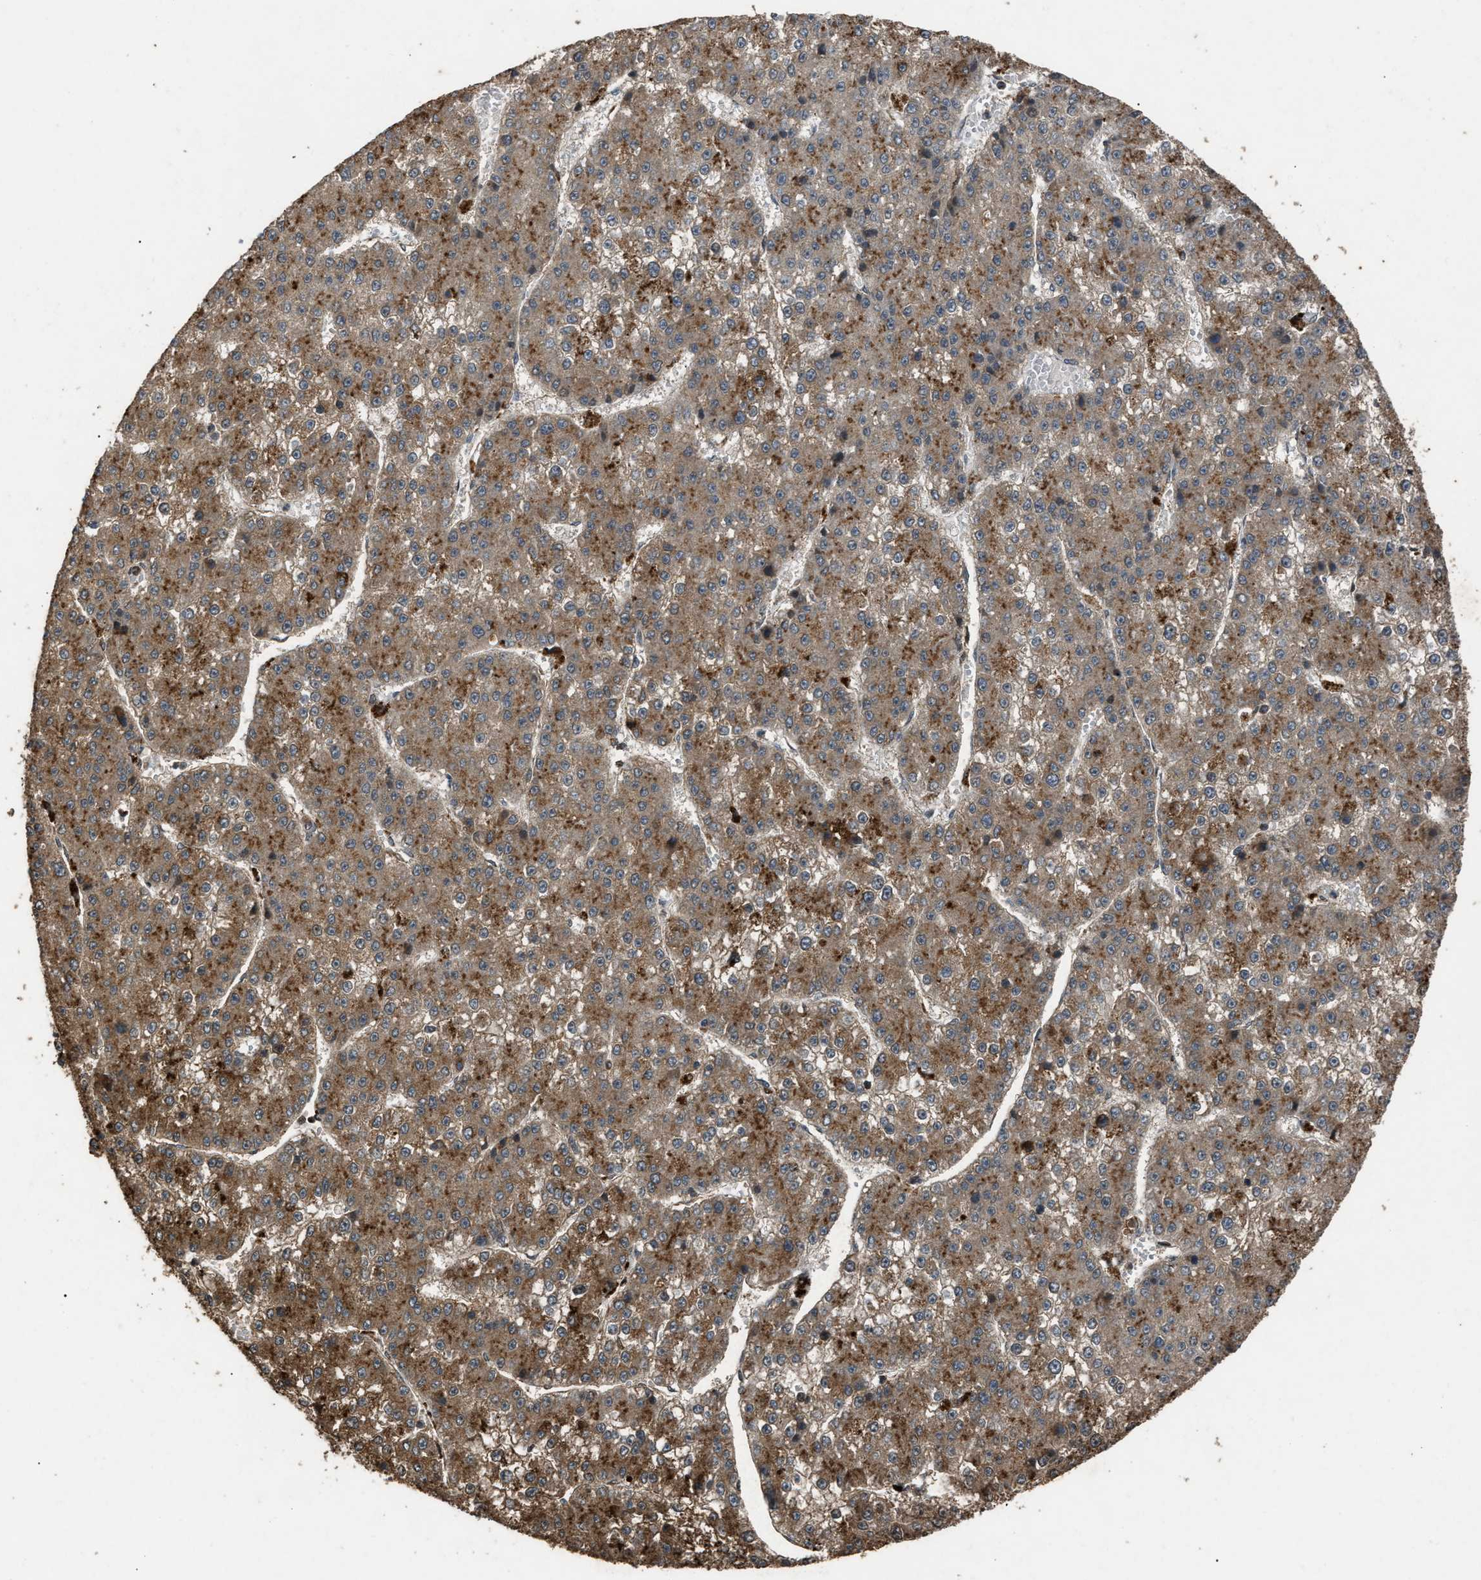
{"staining": {"intensity": "moderate", "quantity": ">75%", "location": "cytoplasmic/membranous"}, "tissue": "liver cancer", "cell_type": "Tumor cells", "image_type": "cancer", "snomed": [{"axis": "morphology", "description": "Carcinoma, Hepatocellular, NOS"}, {"axis": "topography", "description": "Liver"}], "caption": "Liver cancer (hepatocellular carcinoma) was stained to show a protein in brown. There is medium levels of moderate cytoplasmic/membranous staining in about >75% of tumor cells.", "gene": "PSMD1", "patient": {"sex": "female", "age": 73}}